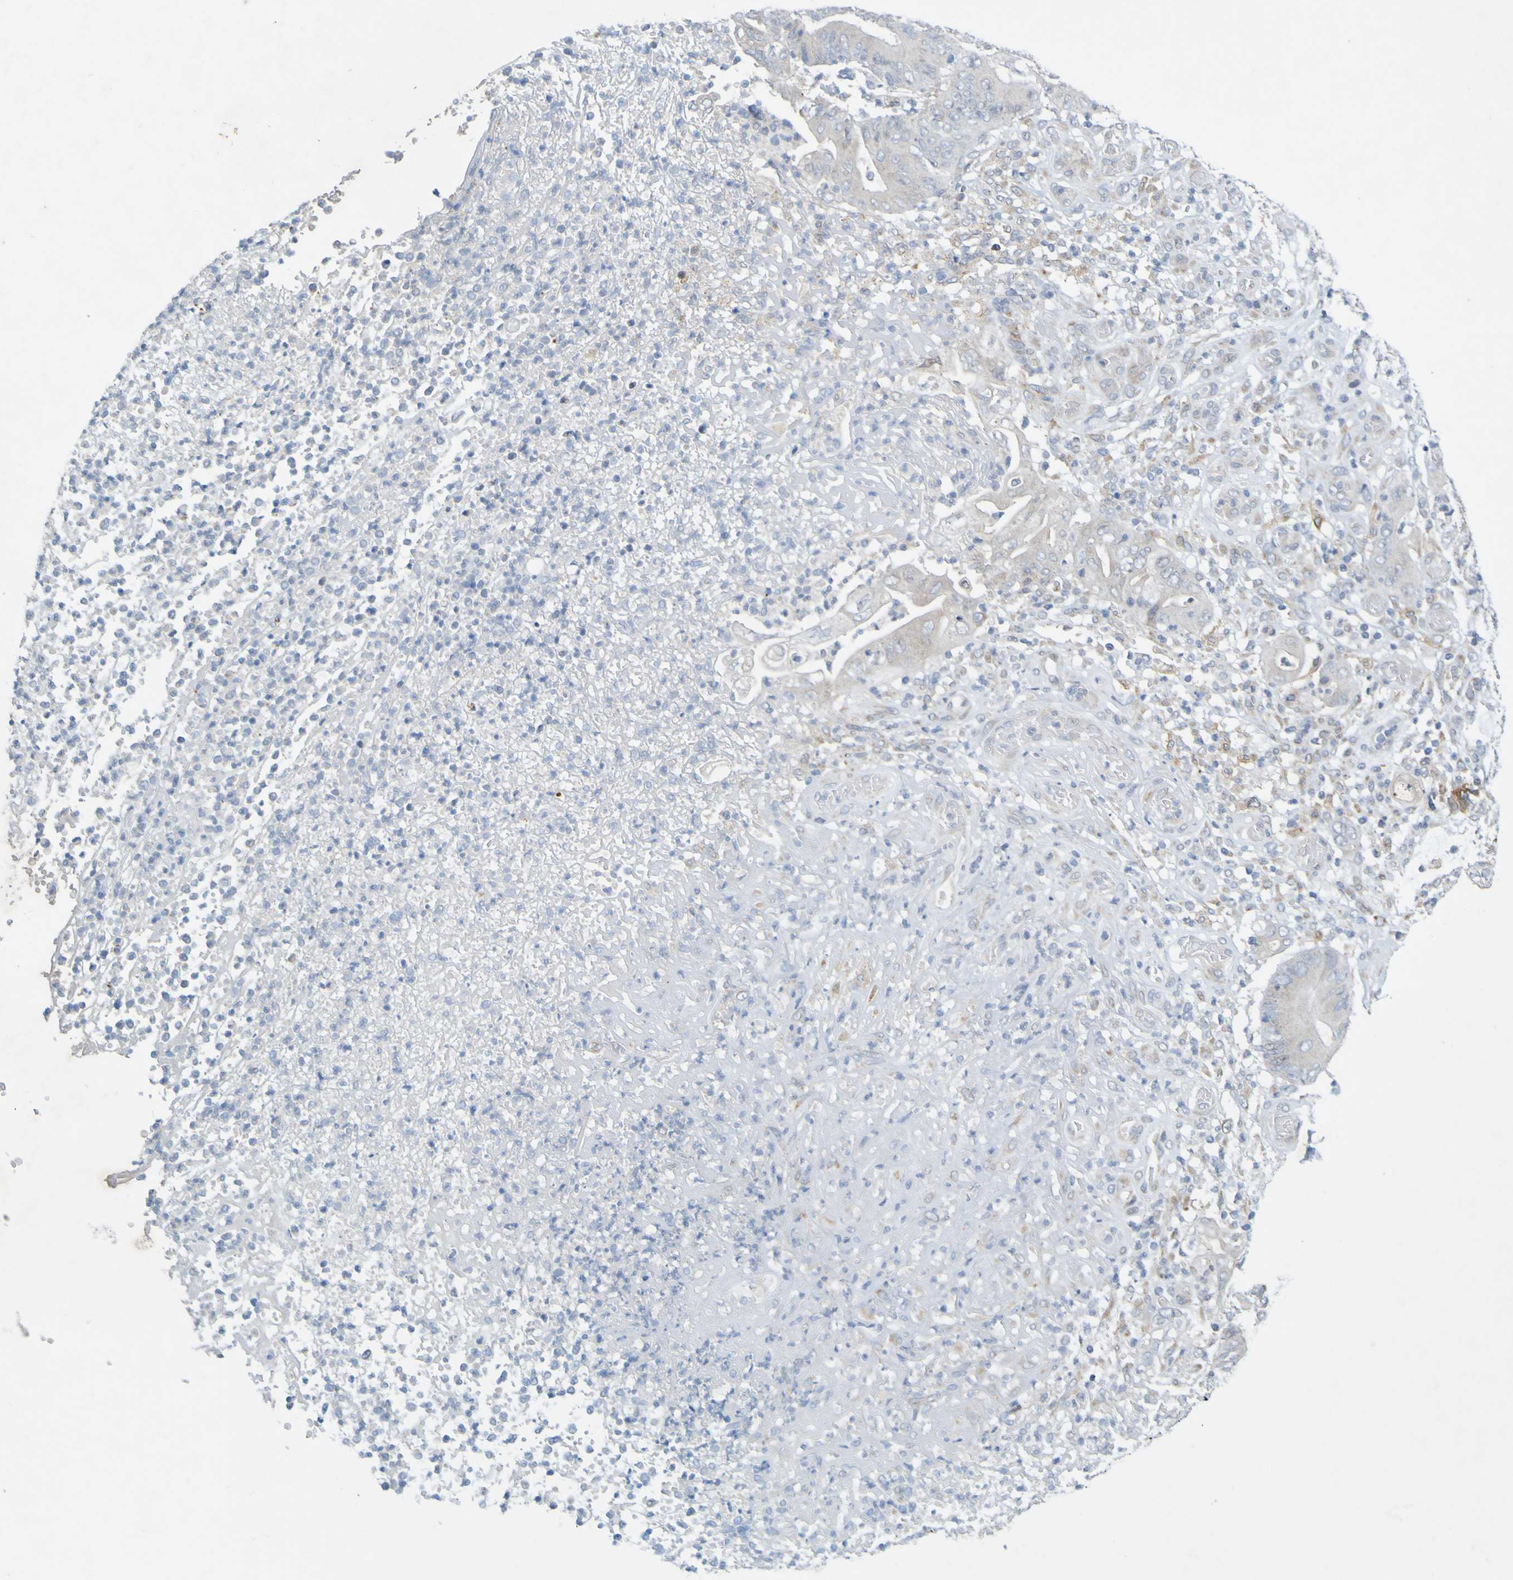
{"staining": {"intensity": "negative", "quantity": "none", "location": "none"}, "tissue": "stomach cancer", "cell_type": "Tumor cells", "image_type": "cancer", "snomed": [{"axis": "morphology", "description": "Adenocarcinoma, NOS"}, {"axis": "topography", "description": "Stomach"}], "caption": "IHC of stomach cancer demonstrates no positivity in tumor cells.", "gene": "LILRB5", "patient": {"sex": "female", "age": 73}}